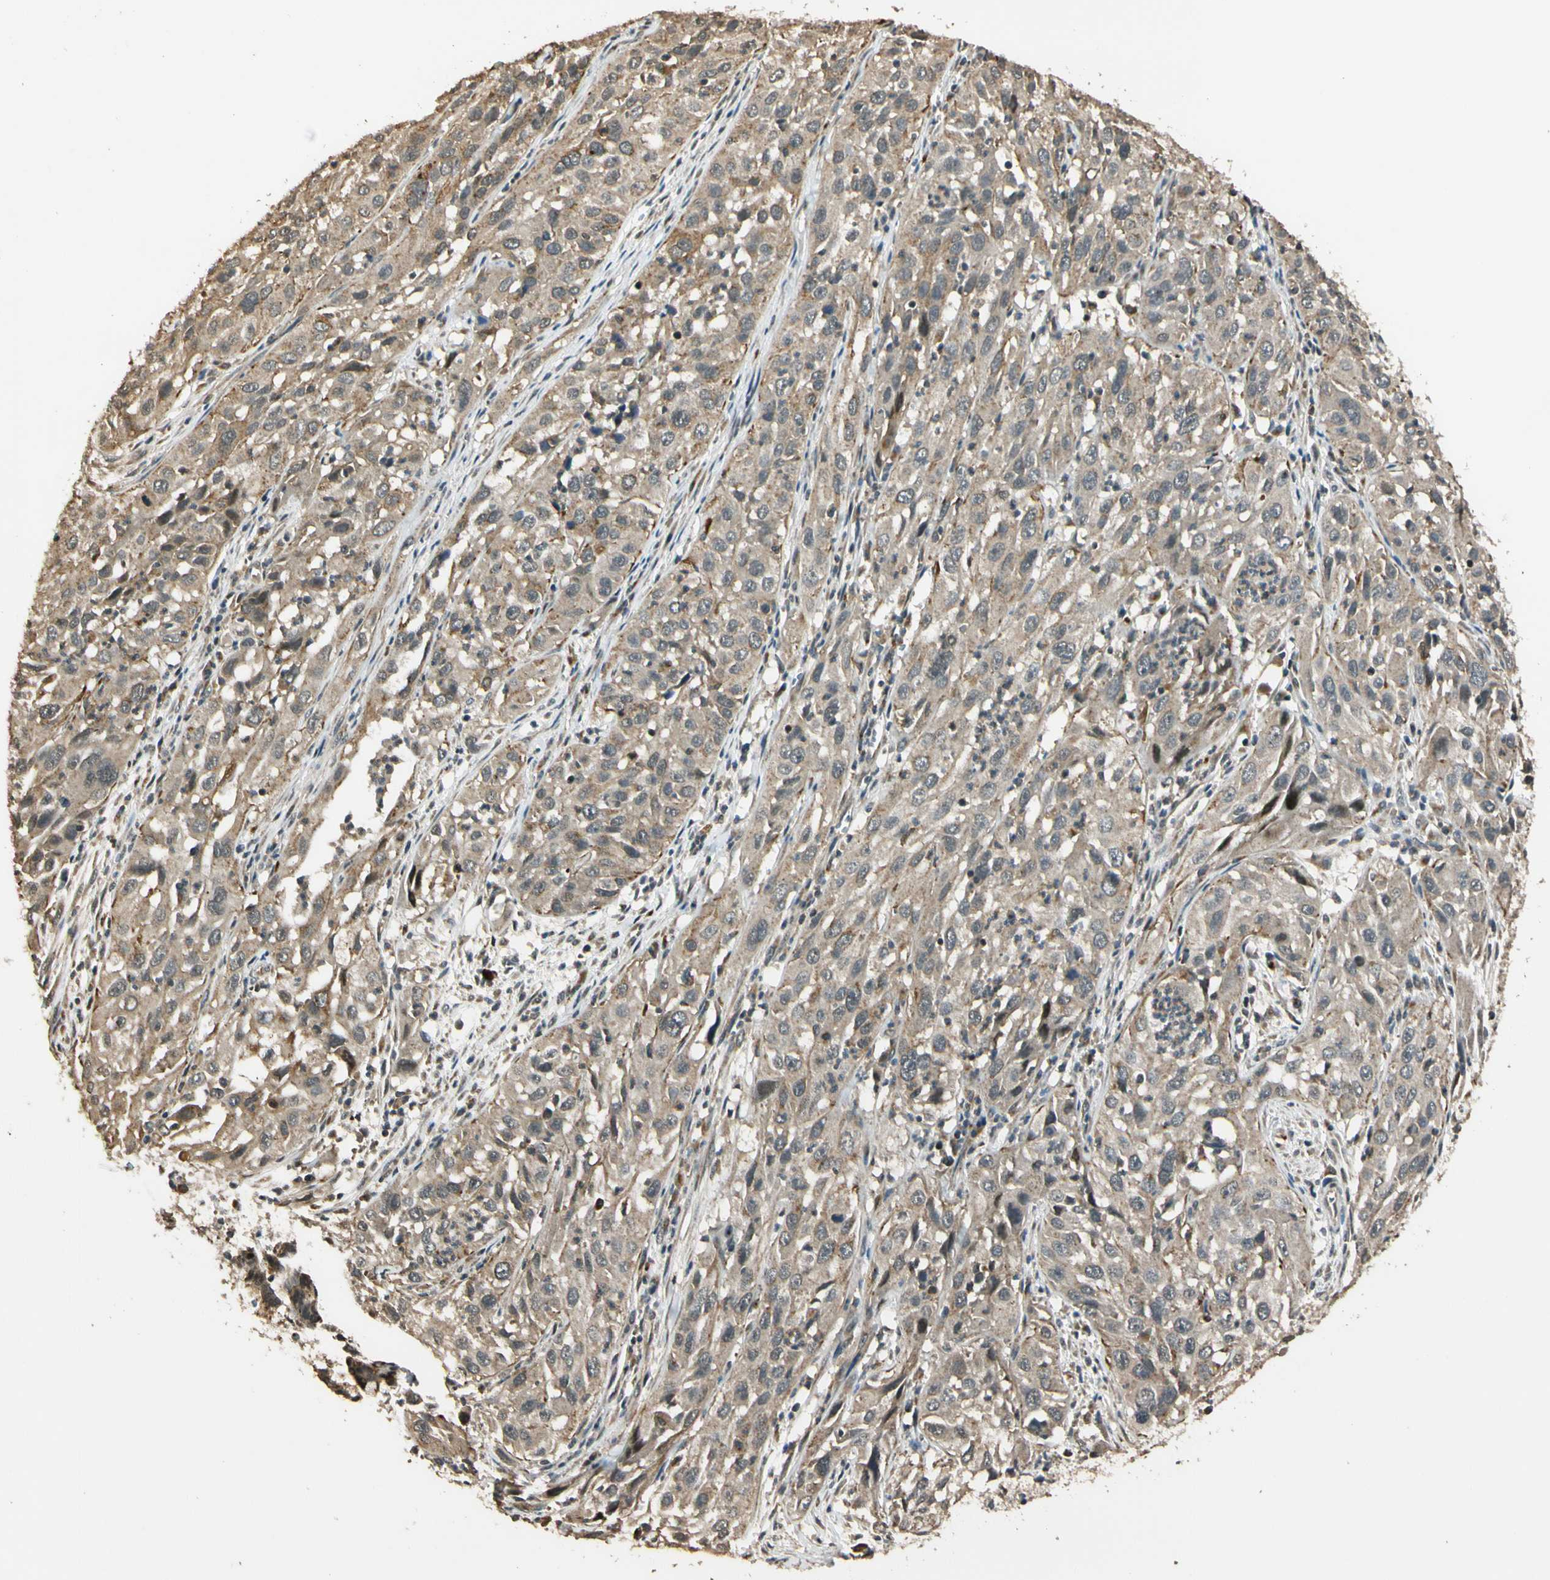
{"staining": {"intensity": "weak", "quantity": ">75%", "location": "cytoplasmic/membranous"}, "tissue": "cervical cancer", "cell_type": "Tumor cells", "image_type": "cancer", "snomed": [{"axis": "morphology", "description": "Squamous cell carcinoma, NOS"}, {"axis": "topography", "description": "Cervix"}], "caption": "An image of human cervical squamous cell carcinoma stained for a protein exhibits weak cytoplasmic/membranous brown staining in tumor cells. The staining was performed using DAB, with brown indicating positive protein expression. Nuclei are stained blue with hematoxylin.", "gene": "LAMTOR1", "patient": {"sex": "female", "age": 32}}